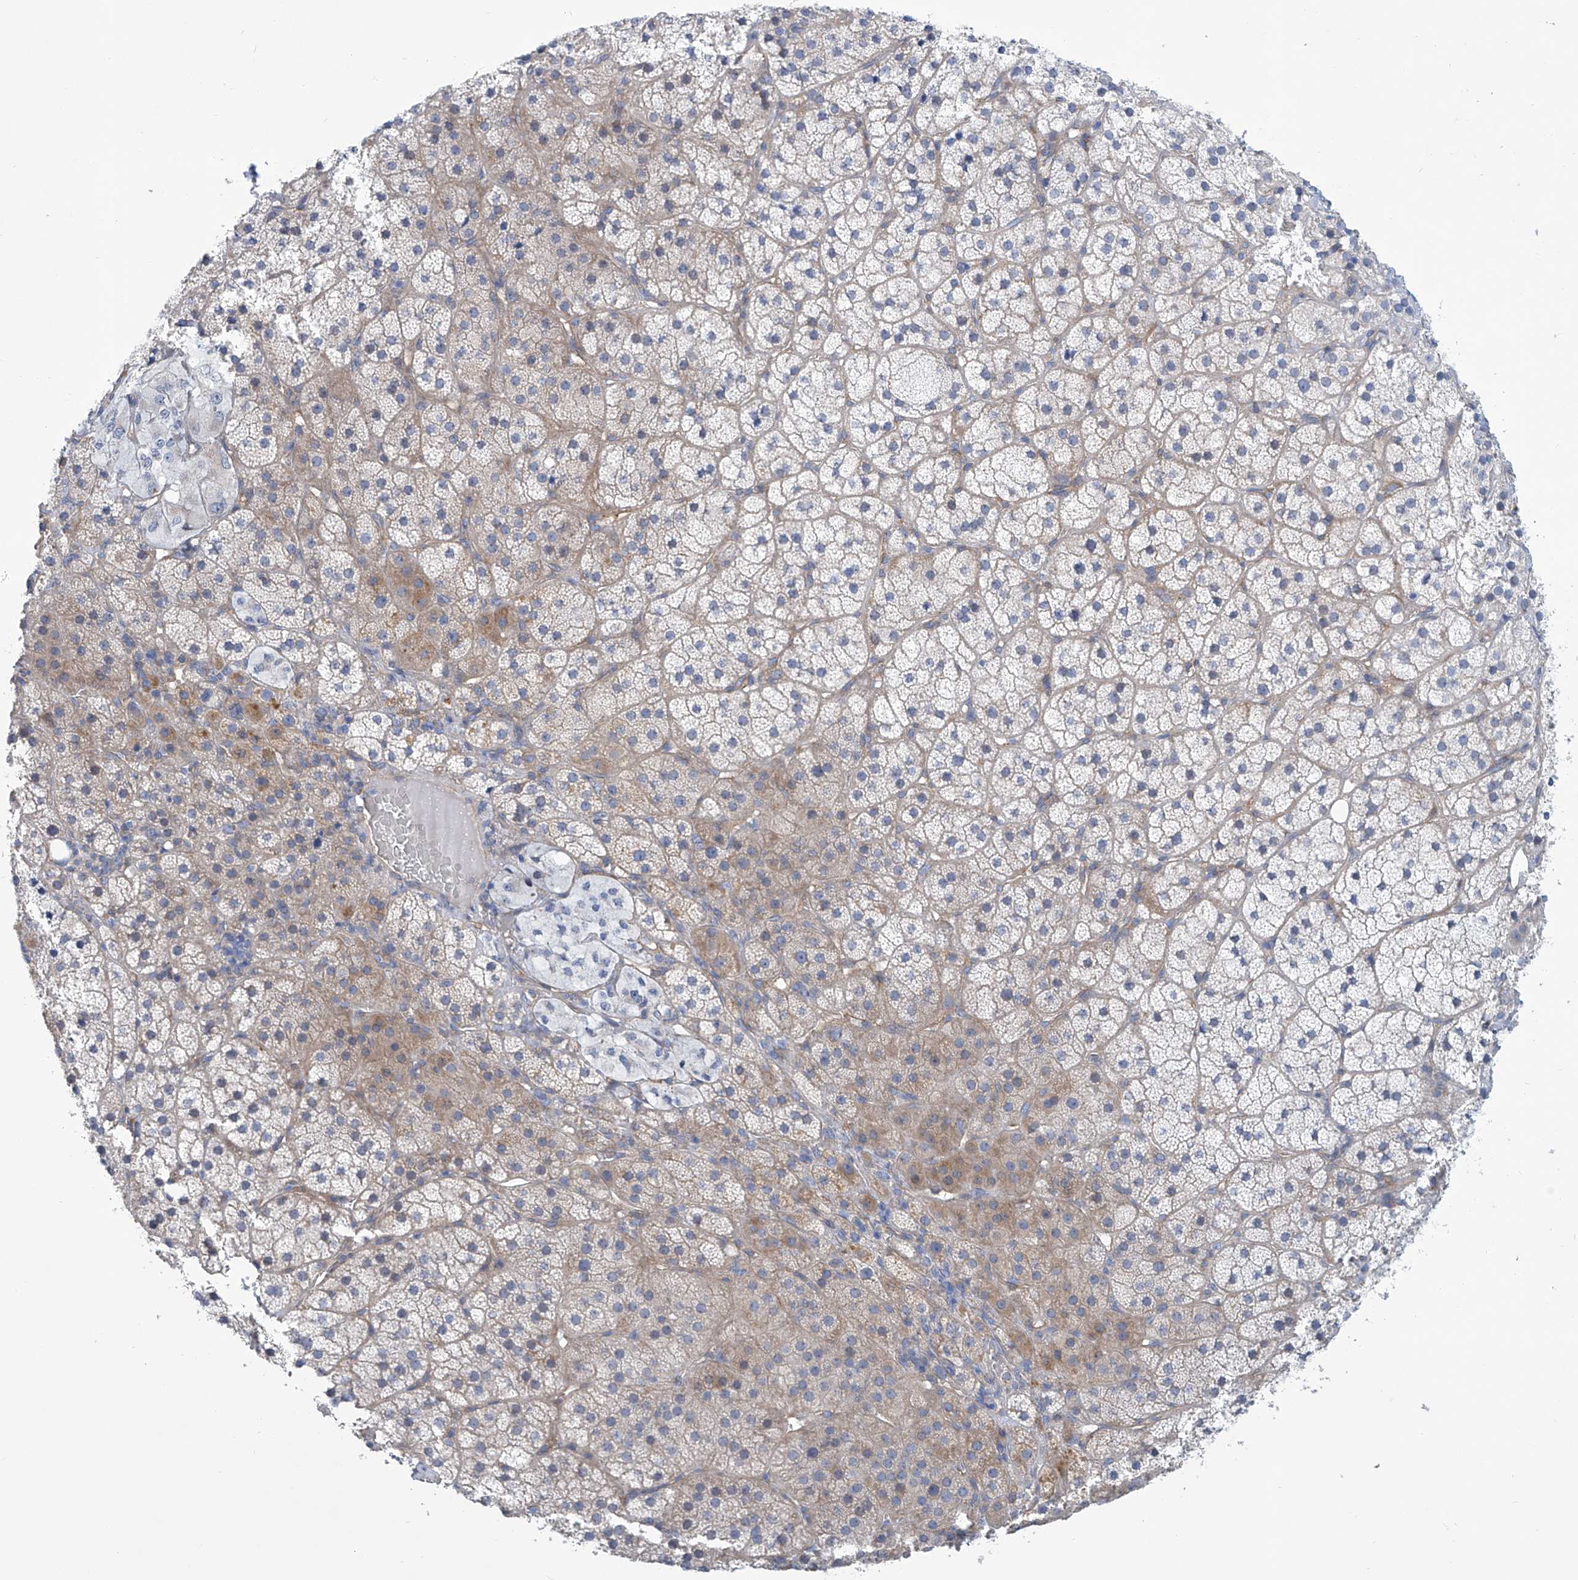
{"staining": {"intensity": "weak", "quantity": "<25%", "location": "cytoplasmic/membranous"}, "tissue": "adrenal gland", "cell_type": "Glandular cells", "image_type": "normal", "snomed": [{"axis": "morphology", "description": "Normal tissue, NOS"}, {"axis": "topography", "description": "Adrenal gland"}], "caption": "Immunohistochemistry photomicrograph of unremarkable adrenal gland: human adrenal gland stained with DAB (3,3'-diaminobenzidine) demonstrates no significant protein staining in glandular cells.", "gene": "TNN", "patient": {"sex": "female", "age": 44}}